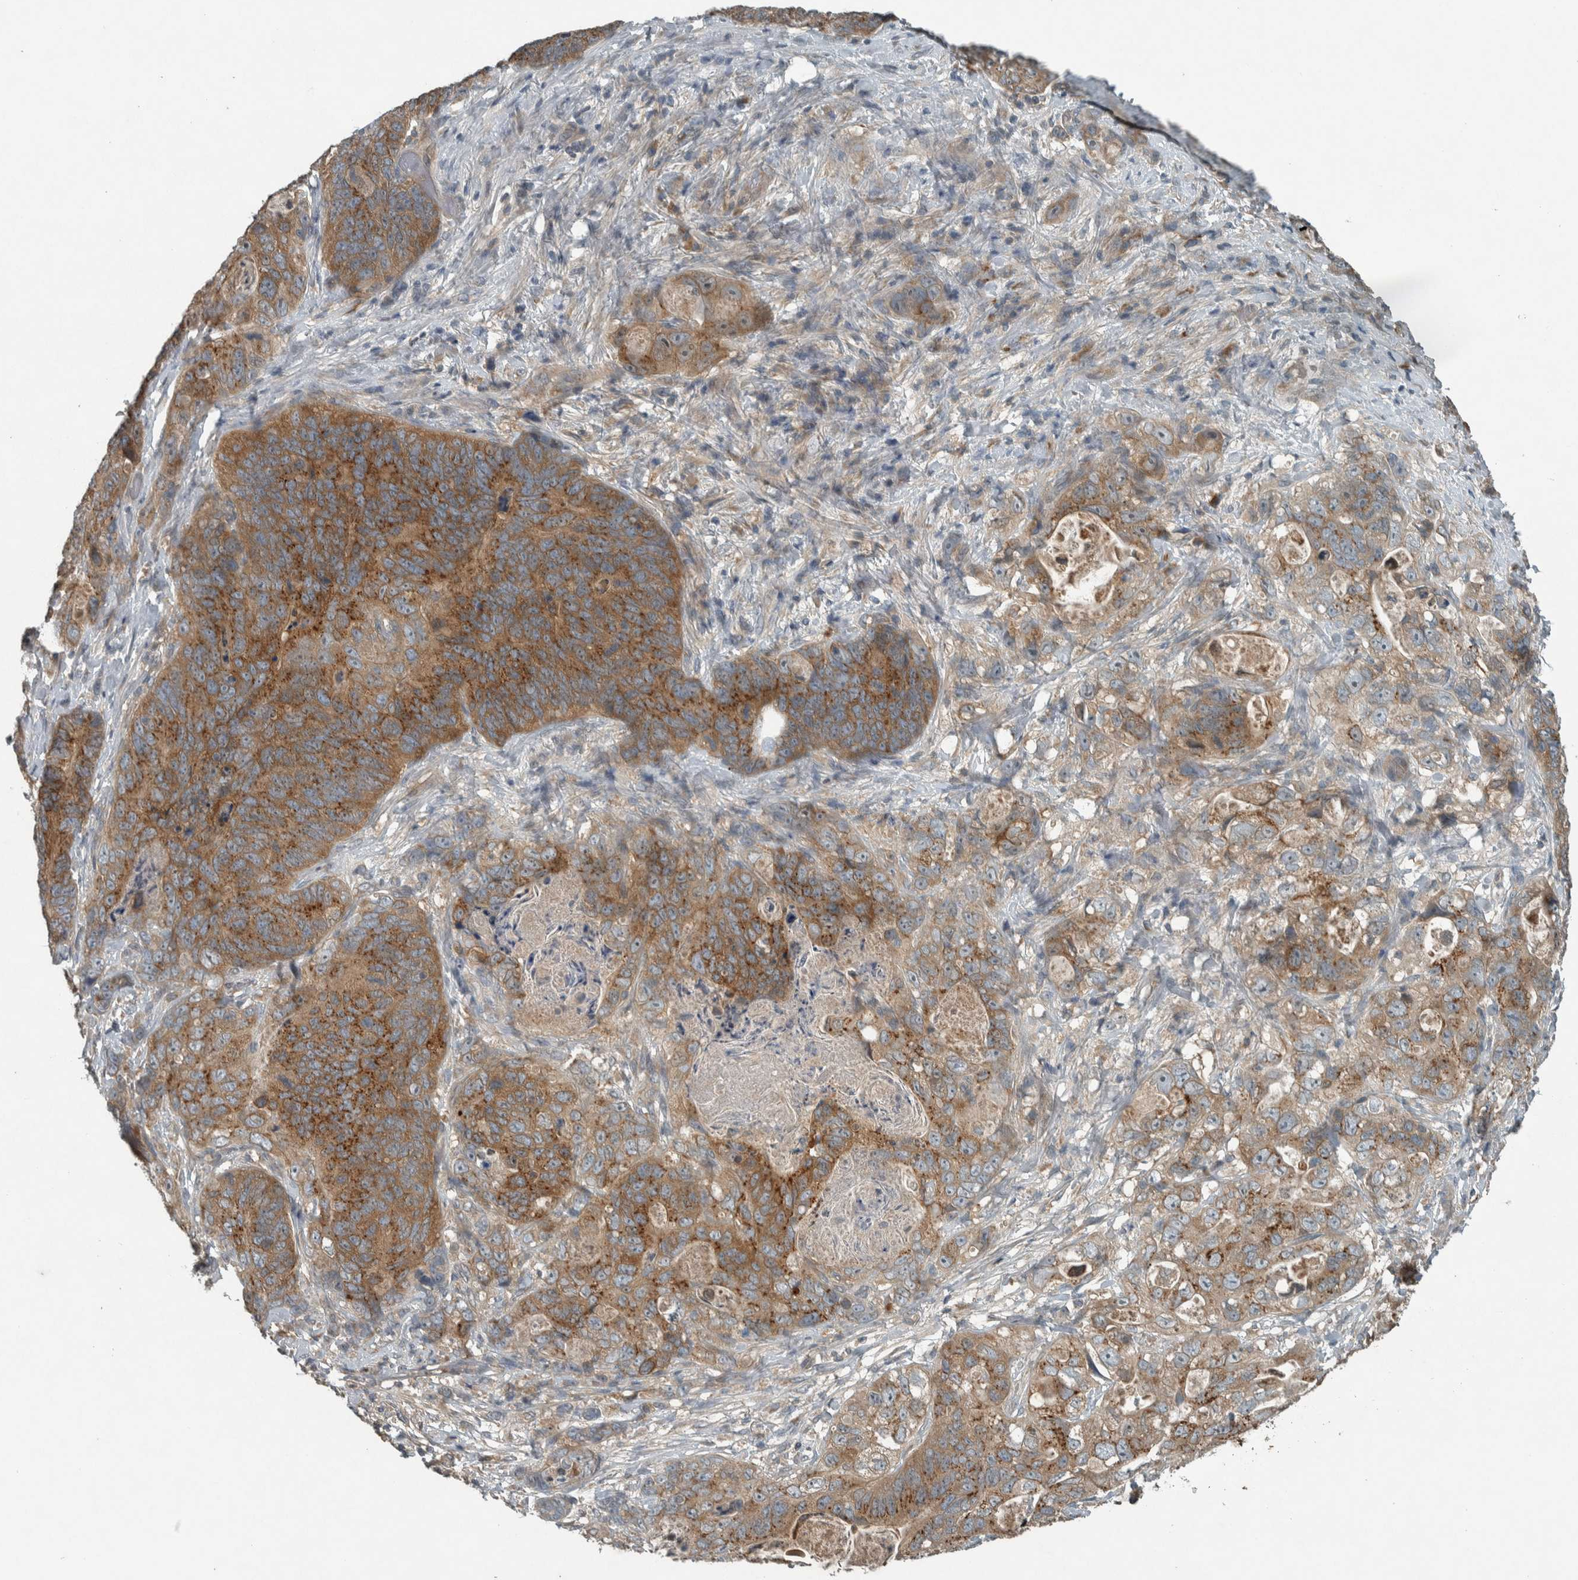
{"staining": {"intensity": "moderate", "quantity": ">75%", "location": "cytoplasmic/membranous"}, "tissue": "stomach cancer", "cell_type": "Tumor cells", "image_type": "cancer", "snomed": [{"axis": "morphology", "description": "Normal tissue, NOS"}, {"axis": "morphology", "description": "Adenocarcinoma, NOS"}, {"axis": "topography", "description": "Stomach"}], "caption": "DAB (3,3'-diaminobenzidine) immunohistochemical staining of human adenocarcinoma (stomach) reveals moderate cytoplasmic/membranous protein staining in about >75% of tumor cells.", "gene": "CLCN2", "patient": {"sex": "female", "age": 89}}